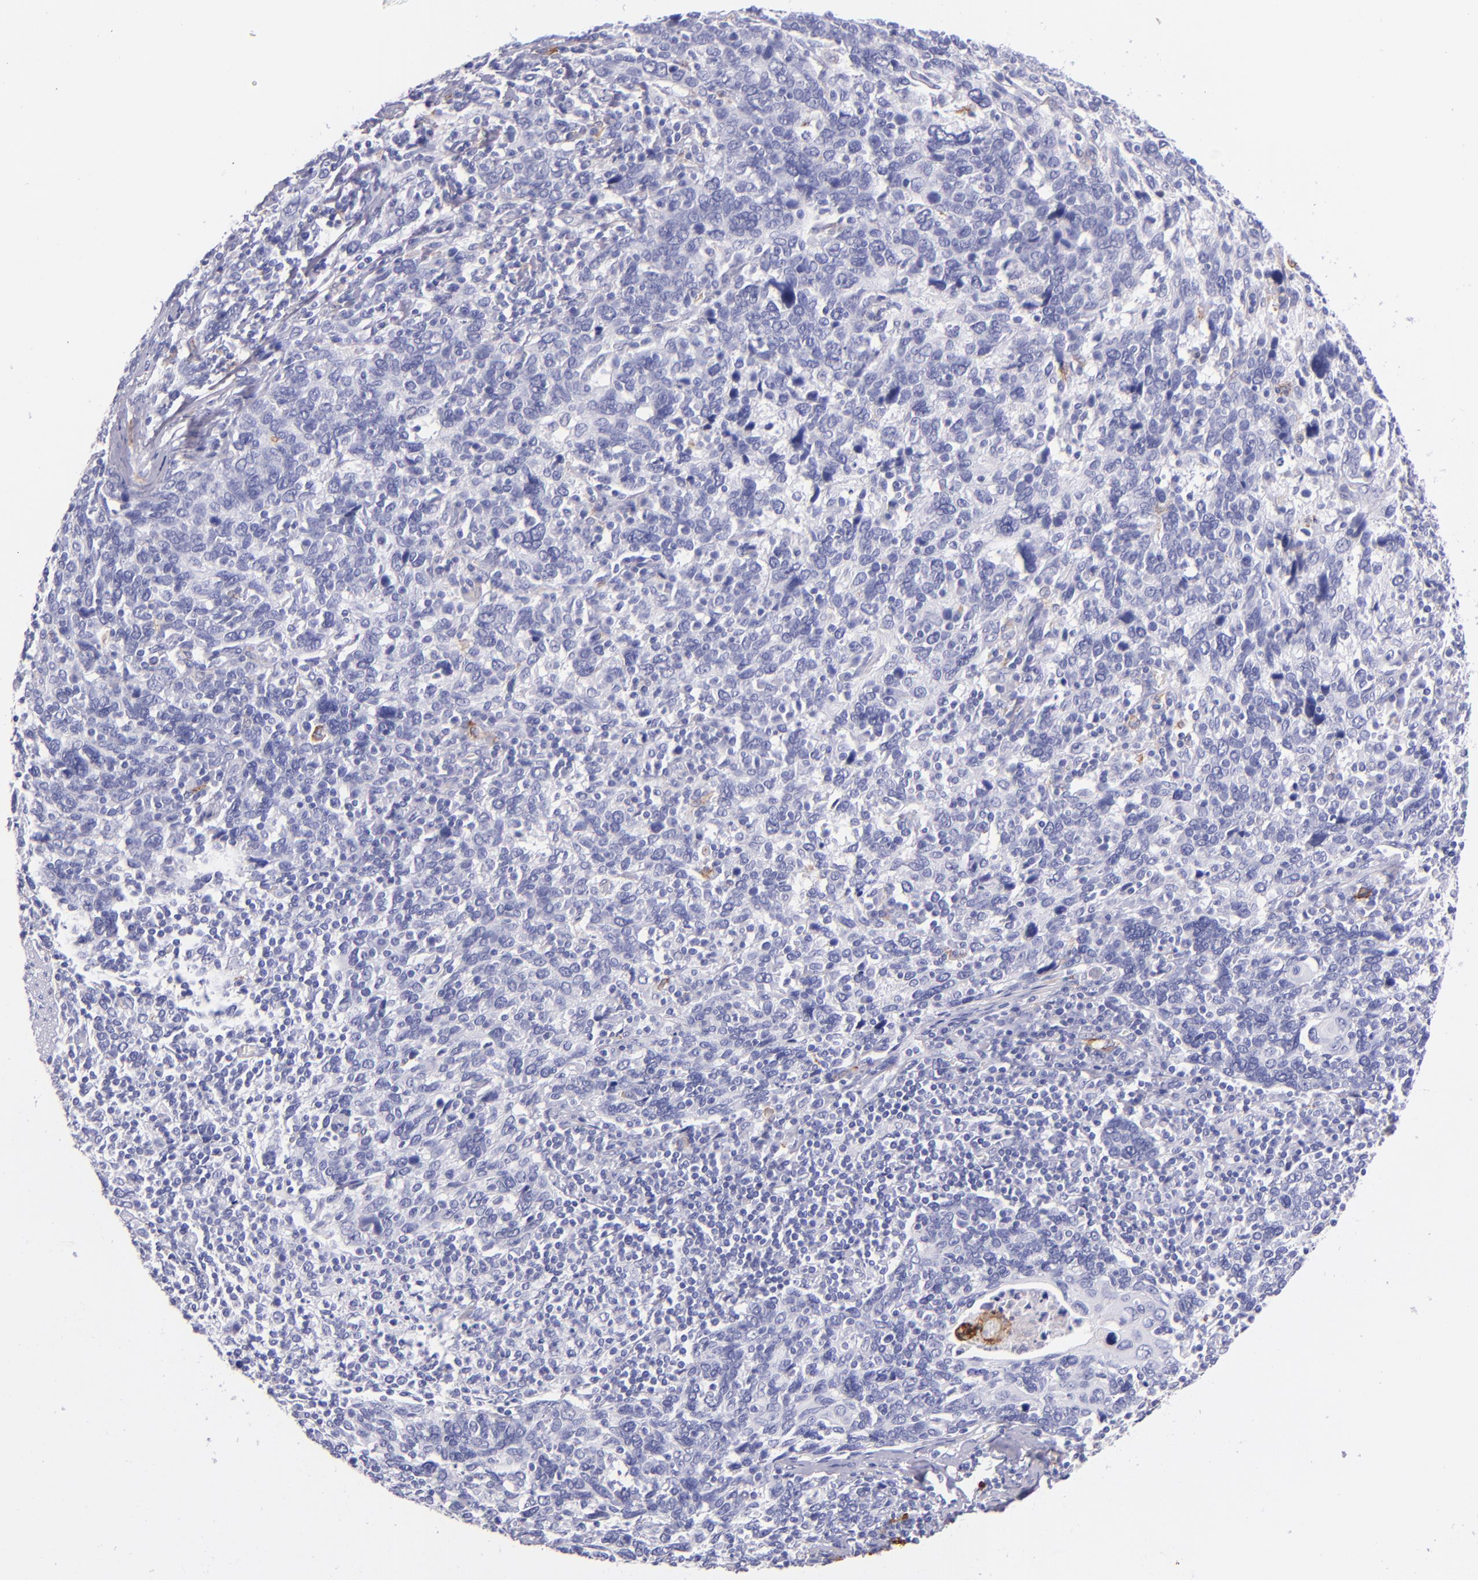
{"staining": {"intensity": "negative", "quantity": "none", "location": "none"}, "tissue": "cervical cancer", "cell_type": "Tumor cells", "image_type": "cancer", "snomed": [{"axis": "morphology", "description": "Squamous cell carcinoma, NOS"}, {"axis": "topography", "description": "Cervix"}], "caption": "High magnification brightfield microscopy of cervical cancer stained with DAB (3,3'-diaminobenzidine) (brown) and counterstained with hematoxylin (blue): tumor cells show no significant expression.", "gene": "CD163", "patient": {"sex": "female", "age": 41}}